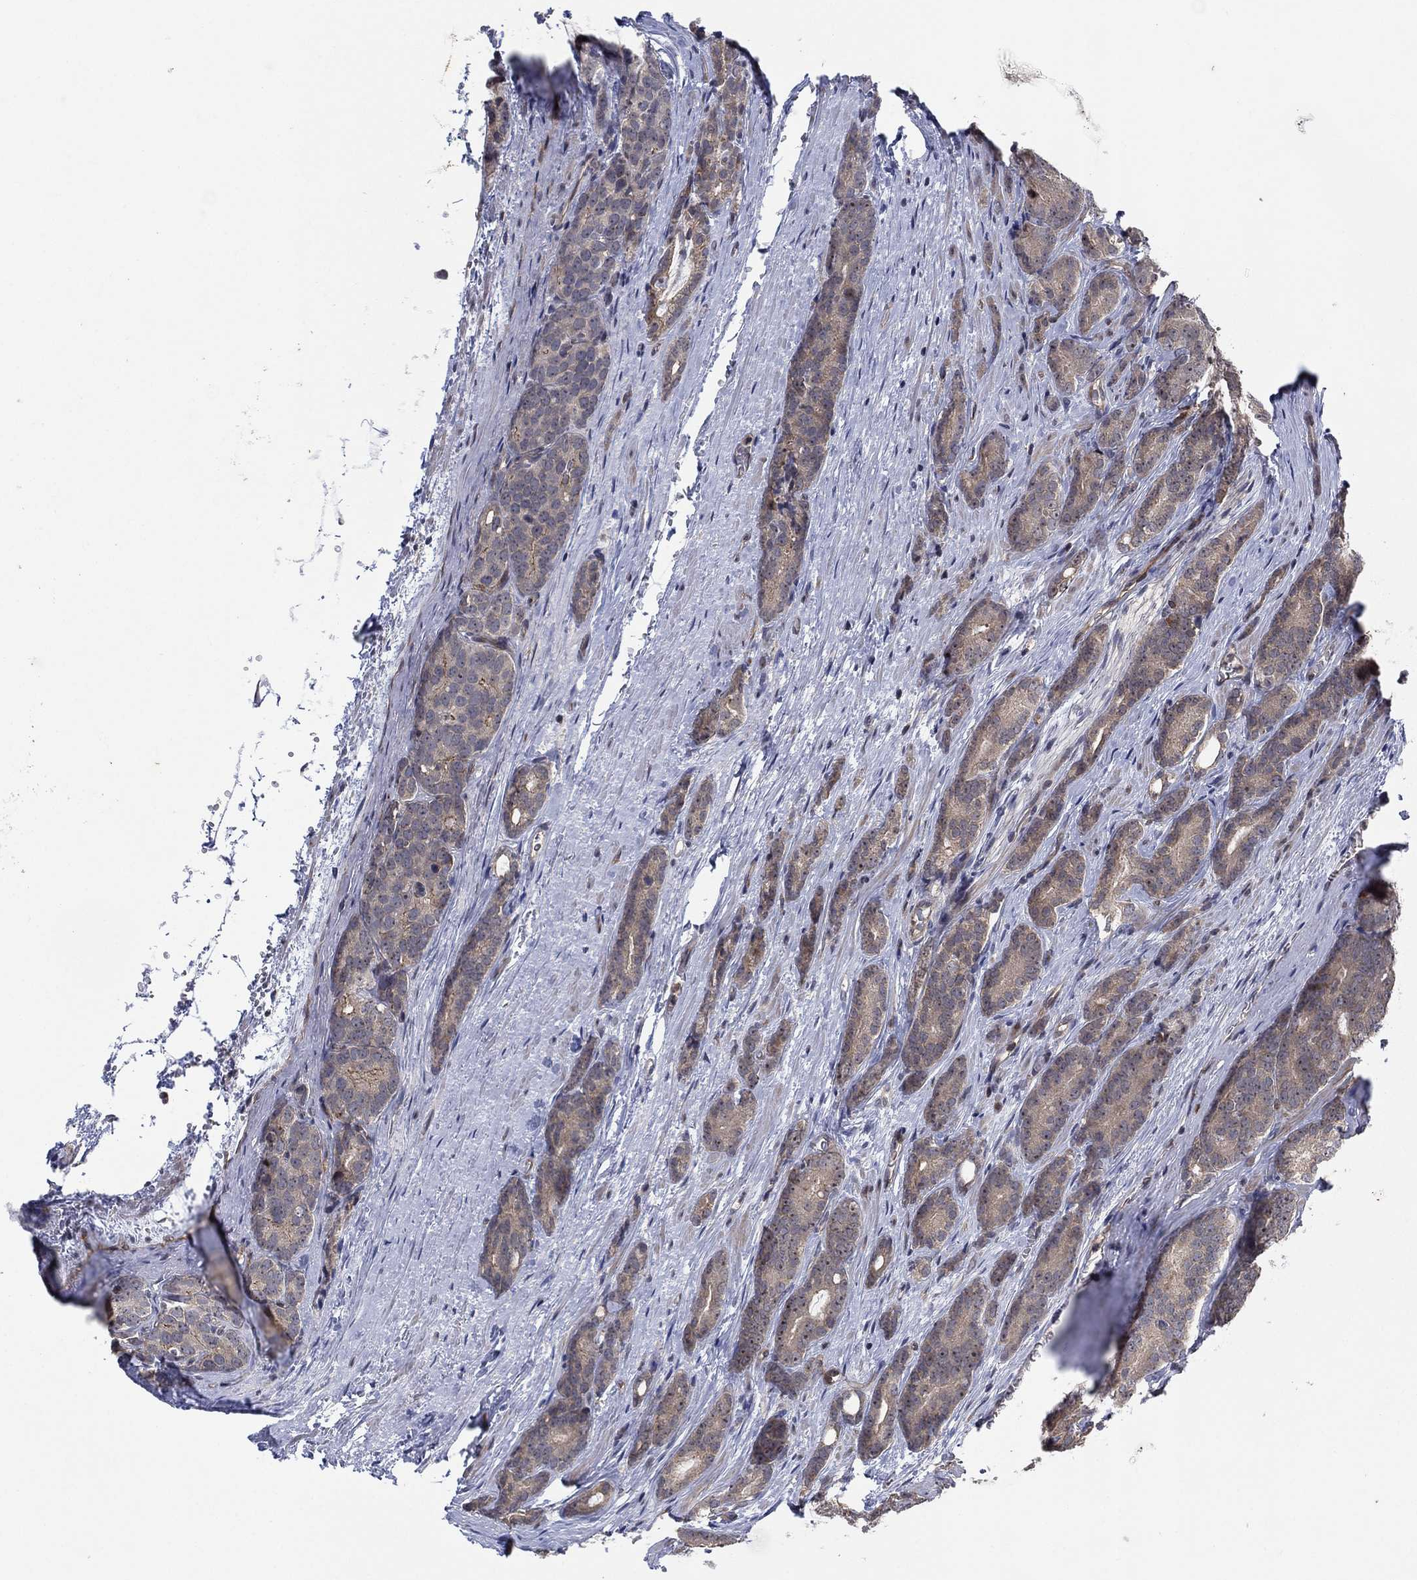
{"staining": {"intensity": "weak", "quantity": "25%-75%", "location": "cytoplasmic/membranous,nuclear"}, "tissue": "prostate cancer", "cell_type": "Tumor cells", "image_type": "cancer", "snomed": [{"axis": "morphology", "description": "Adenocarcinoma, NOS"}, {"axis": "topography", "description": "Prostate"}], "caption": "Prostate cancer (adenocarcinoma) stained with a brown dye shows weak cytoplasmic/membranous and nuclear positive expression in approximately 25%-75% of tumor cells.", "gene": "TMCO1", "patient": {"sex": "male", "age": 71}}